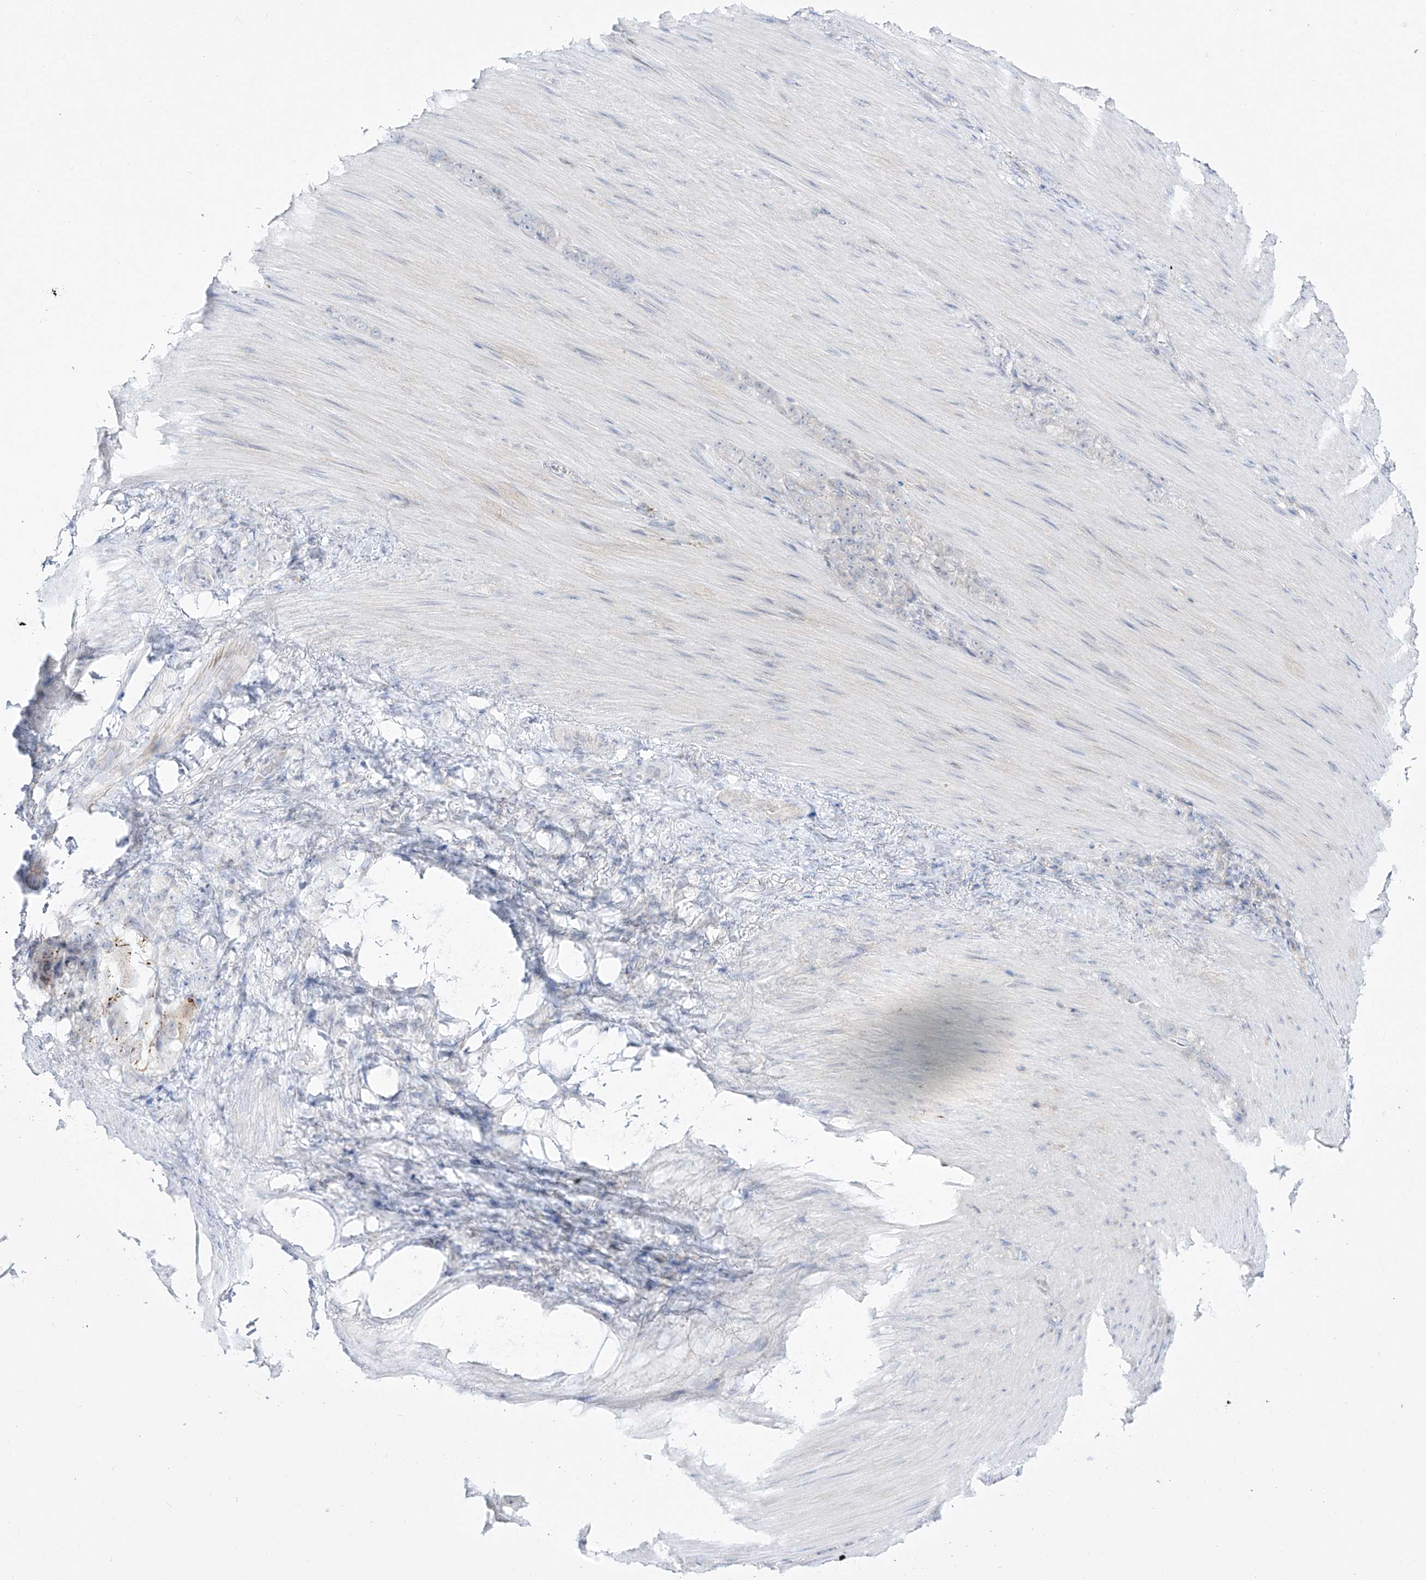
{"staining": {"intensity": "negative", "quantity": "none", "location": "none"}, "tissue": "stomach cancer", "cell_type": "Tumor cells", "image_type": "cancer", "snomed": [{"axis": "morphology", "description": "Normal tissue, NOS"}, {"axis": "morphology", "description": "Adenocarcinoma, NOS"}, {"axis": "topography", "description": "Stomach"}], "caption": "This is an immunohistochemistry (IHC) histopathology image of adenocarcinoma (stomach). There is no positivity in tumor cells.", "gene": "DMKN", "patient": {"sex": "male", "age": 82}}